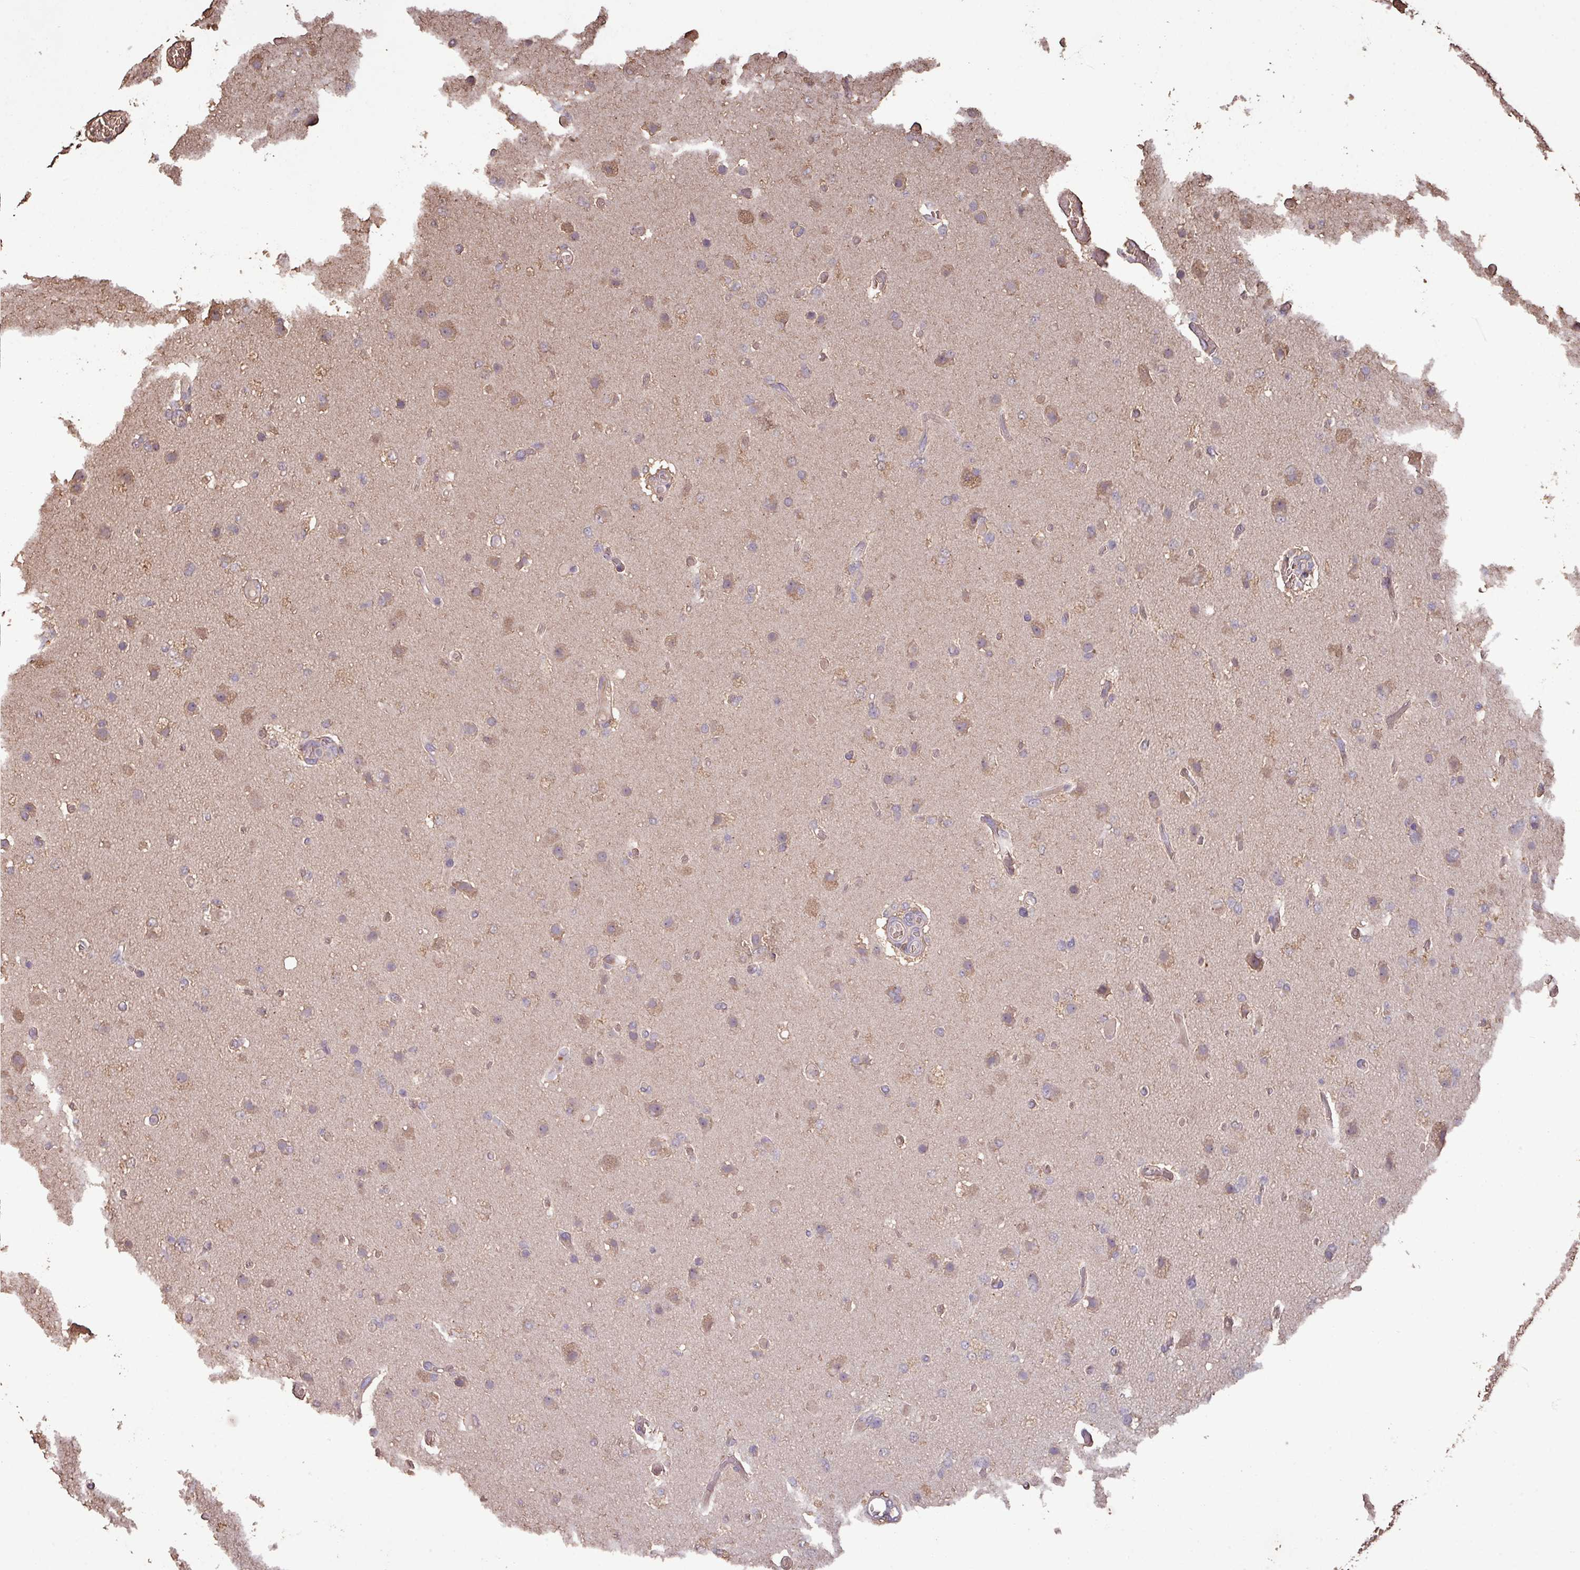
{"staining": {"intensity": "negative", "quantity": "none", "location": "none"}, "tissue": "glioma", "cell_type": "Tumor cells", "image_type": "cancer", "snomed": [{"axis": "morphology", "description": "Glioma, malignant, High grade"}, {"axis": "topography", "description": "Brain"}], "caption": "High magnification brightfield microscopy of glioma stained with DAB (brown) and counterstained with hematoxylin (blue): tumor cells show no significant expression.", "gene": "CAMK2B", "patient": {"sex": "female", "age": 74}}